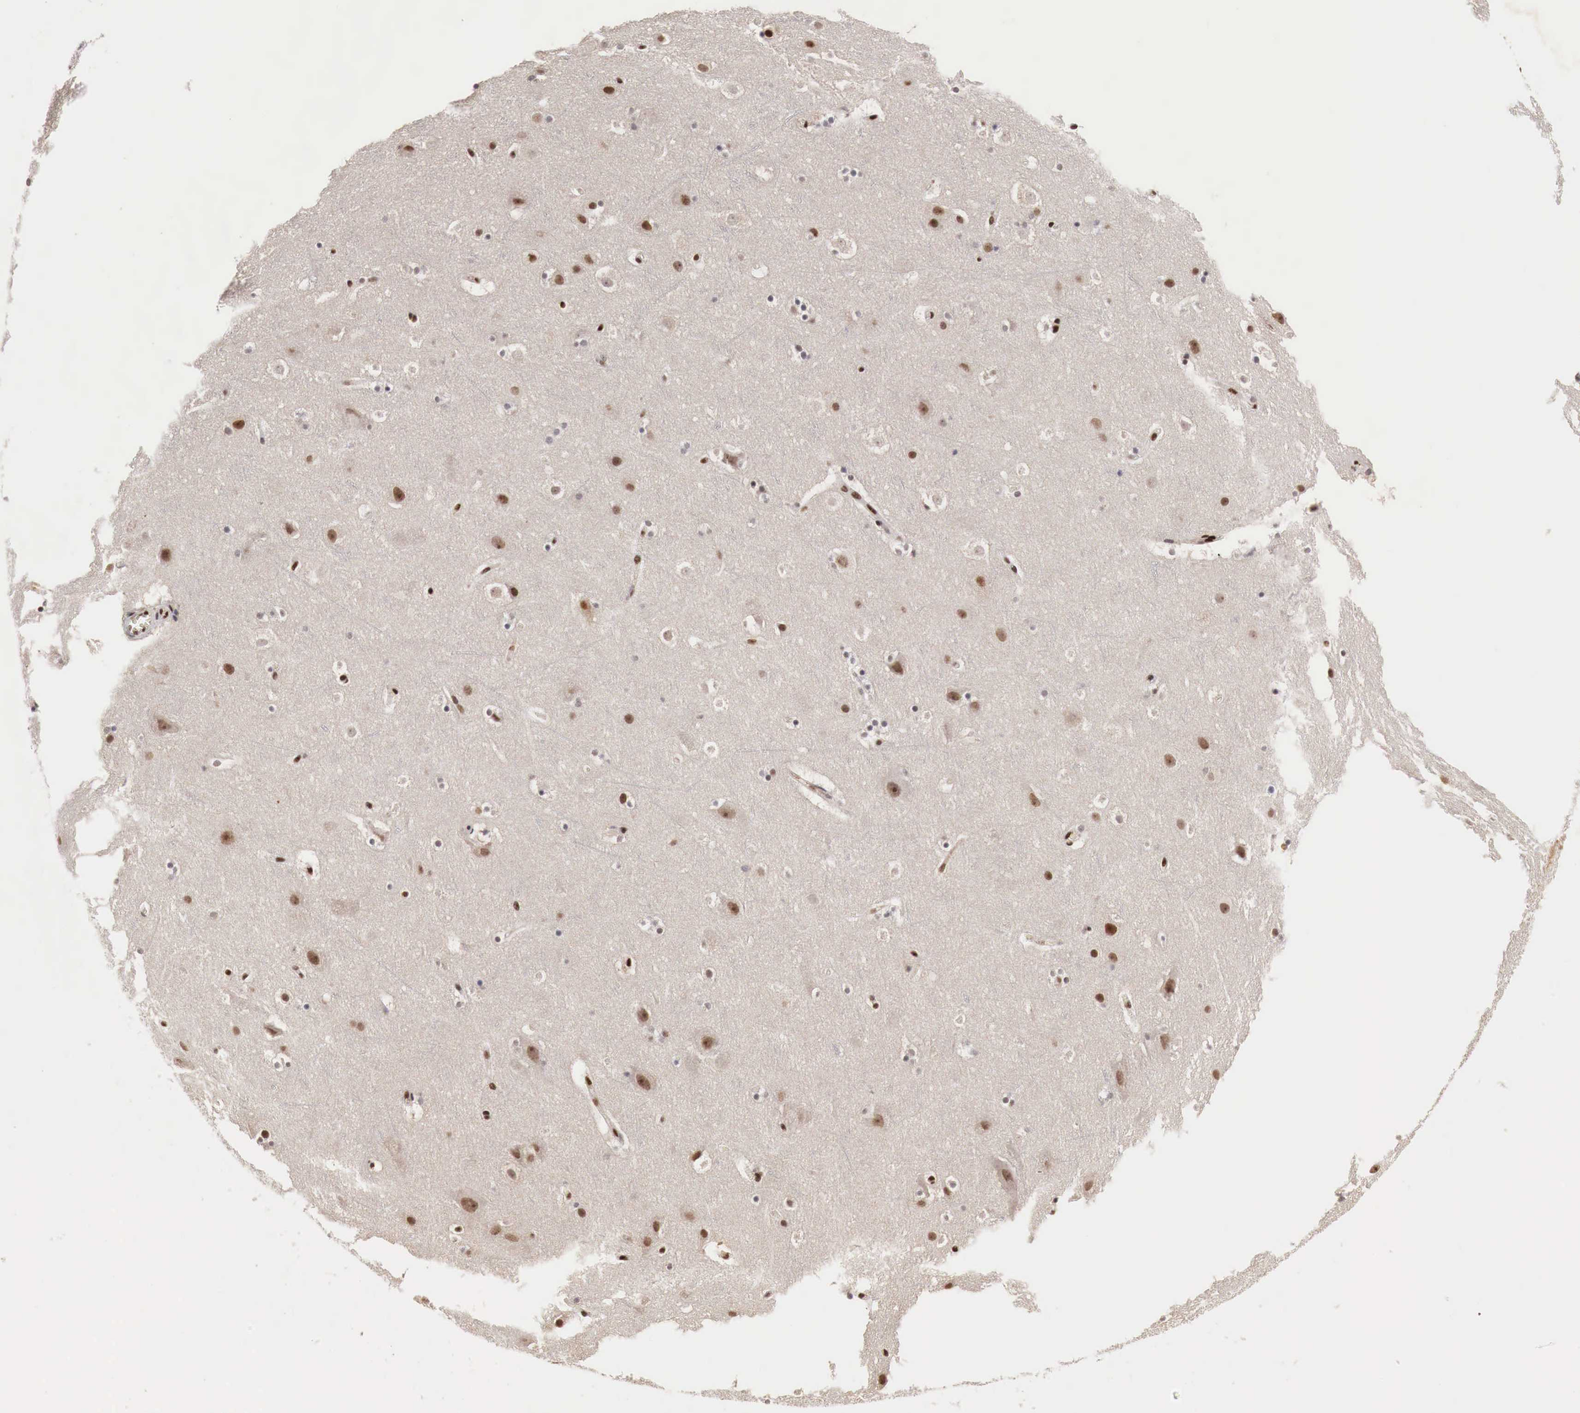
{"staining": {"intensity": "moderate", "quantity": ">75%", "location": "nuclear"}, "tissue": "cerebral cortex", "cell_type": "Endothelial cells", "image_type": "normal", "snomed": [{"axis": "morphology", "description": "Normal tissue, NOS"}, {"axis": "topography", "description": "Cerebral cortex"}], "caption": "Moderate nuclear expression for a protein is present in approximately >75% of endothelial cells of unremarkable cerebral cortex using immunohistochemistry (IHC).", "gene": "DACH2", "patient": {"sex": "male", "age": 45}}